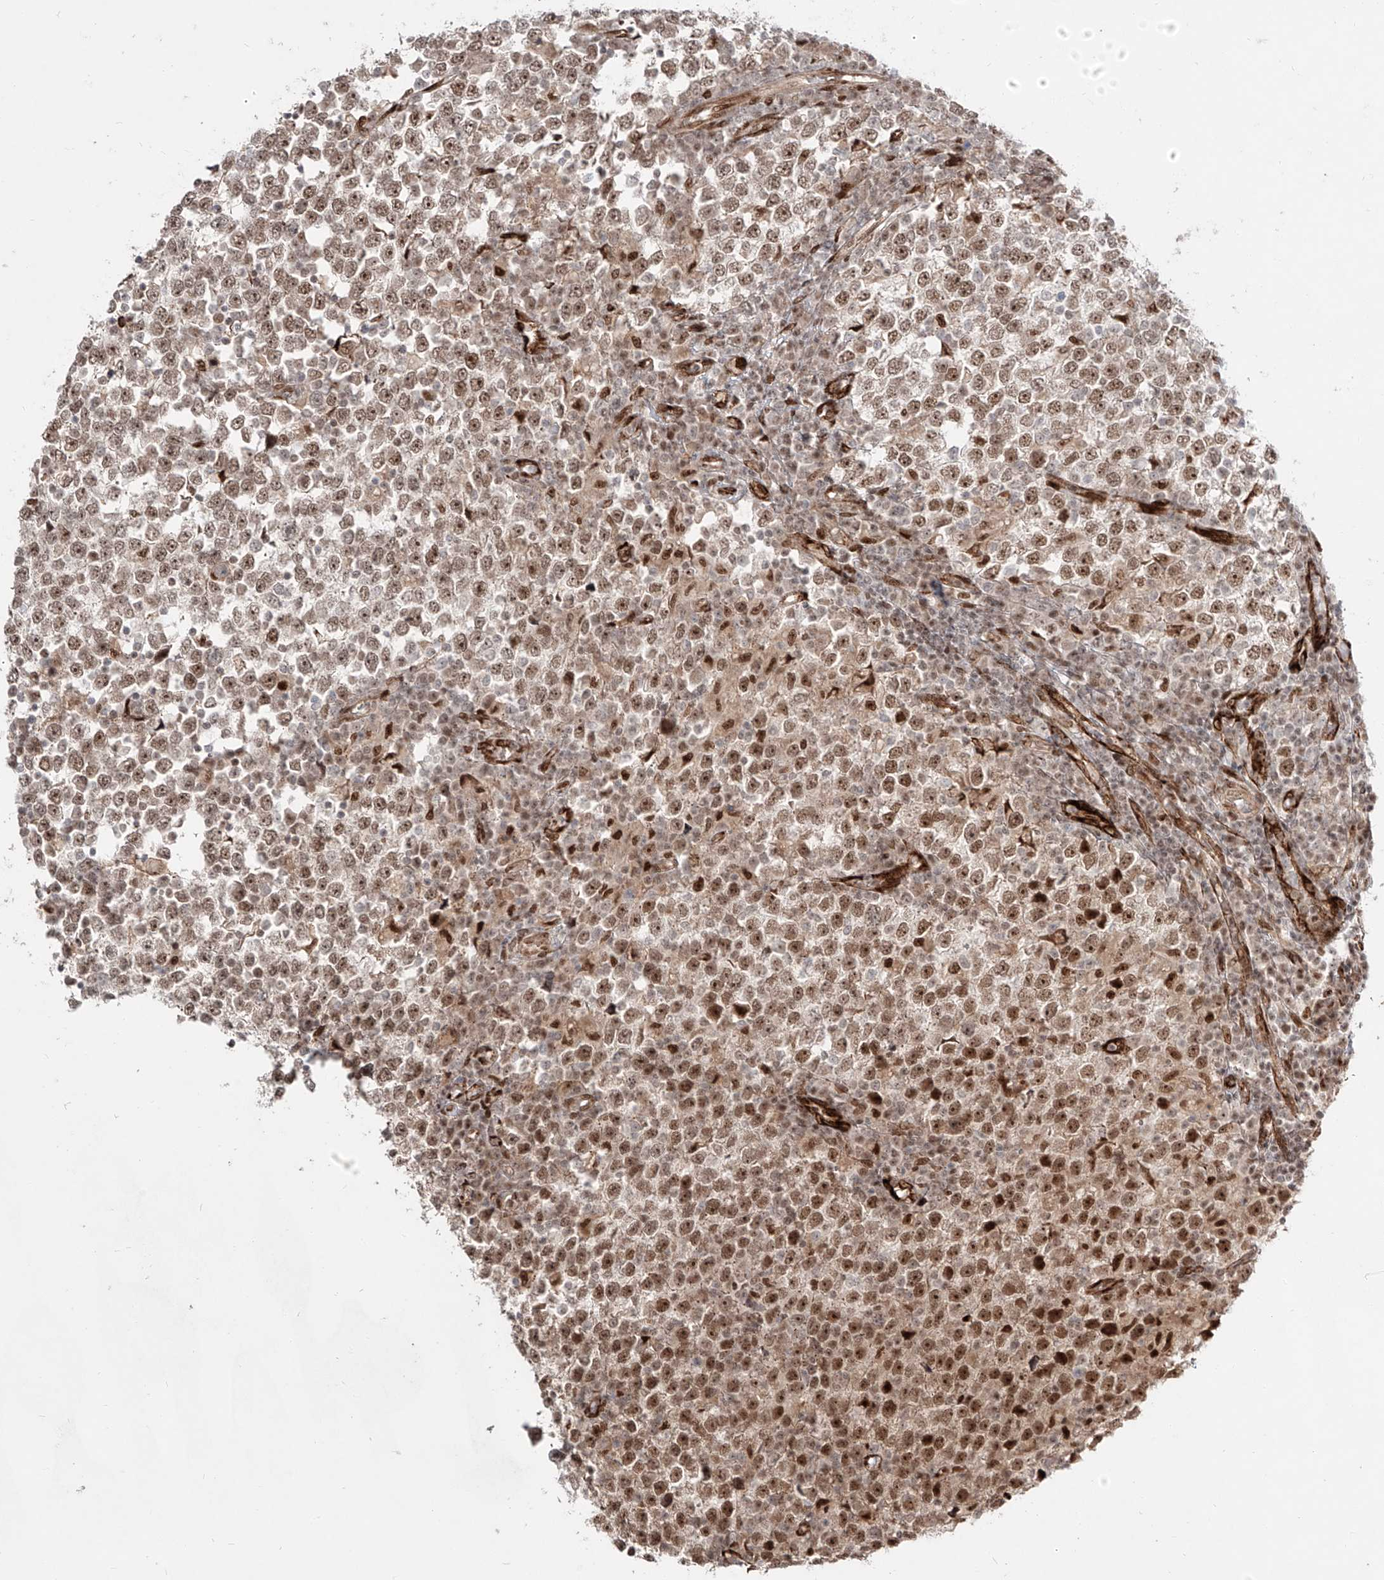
{"staining": {"intensity": "moderate", "quantity": ">75%", "location": "nuclear"}, "tissue": "testis cancer", "cell_type": "Tumor cells", "image_type": "cancer", "snomed": [{"axis": "morphology", "description": "Seminoma, NOS"}, {"axis": "topography", "description": "Testis"}], "caption": "This micrograph demonstrates immunohistochemistry (IHC) staining of testis cancer (seminoma), with medium moderate nuclear positivity in about >75% of tumor cells.", "gene": "ZNF710", "patient": {"sex": "male", "age": 65}}